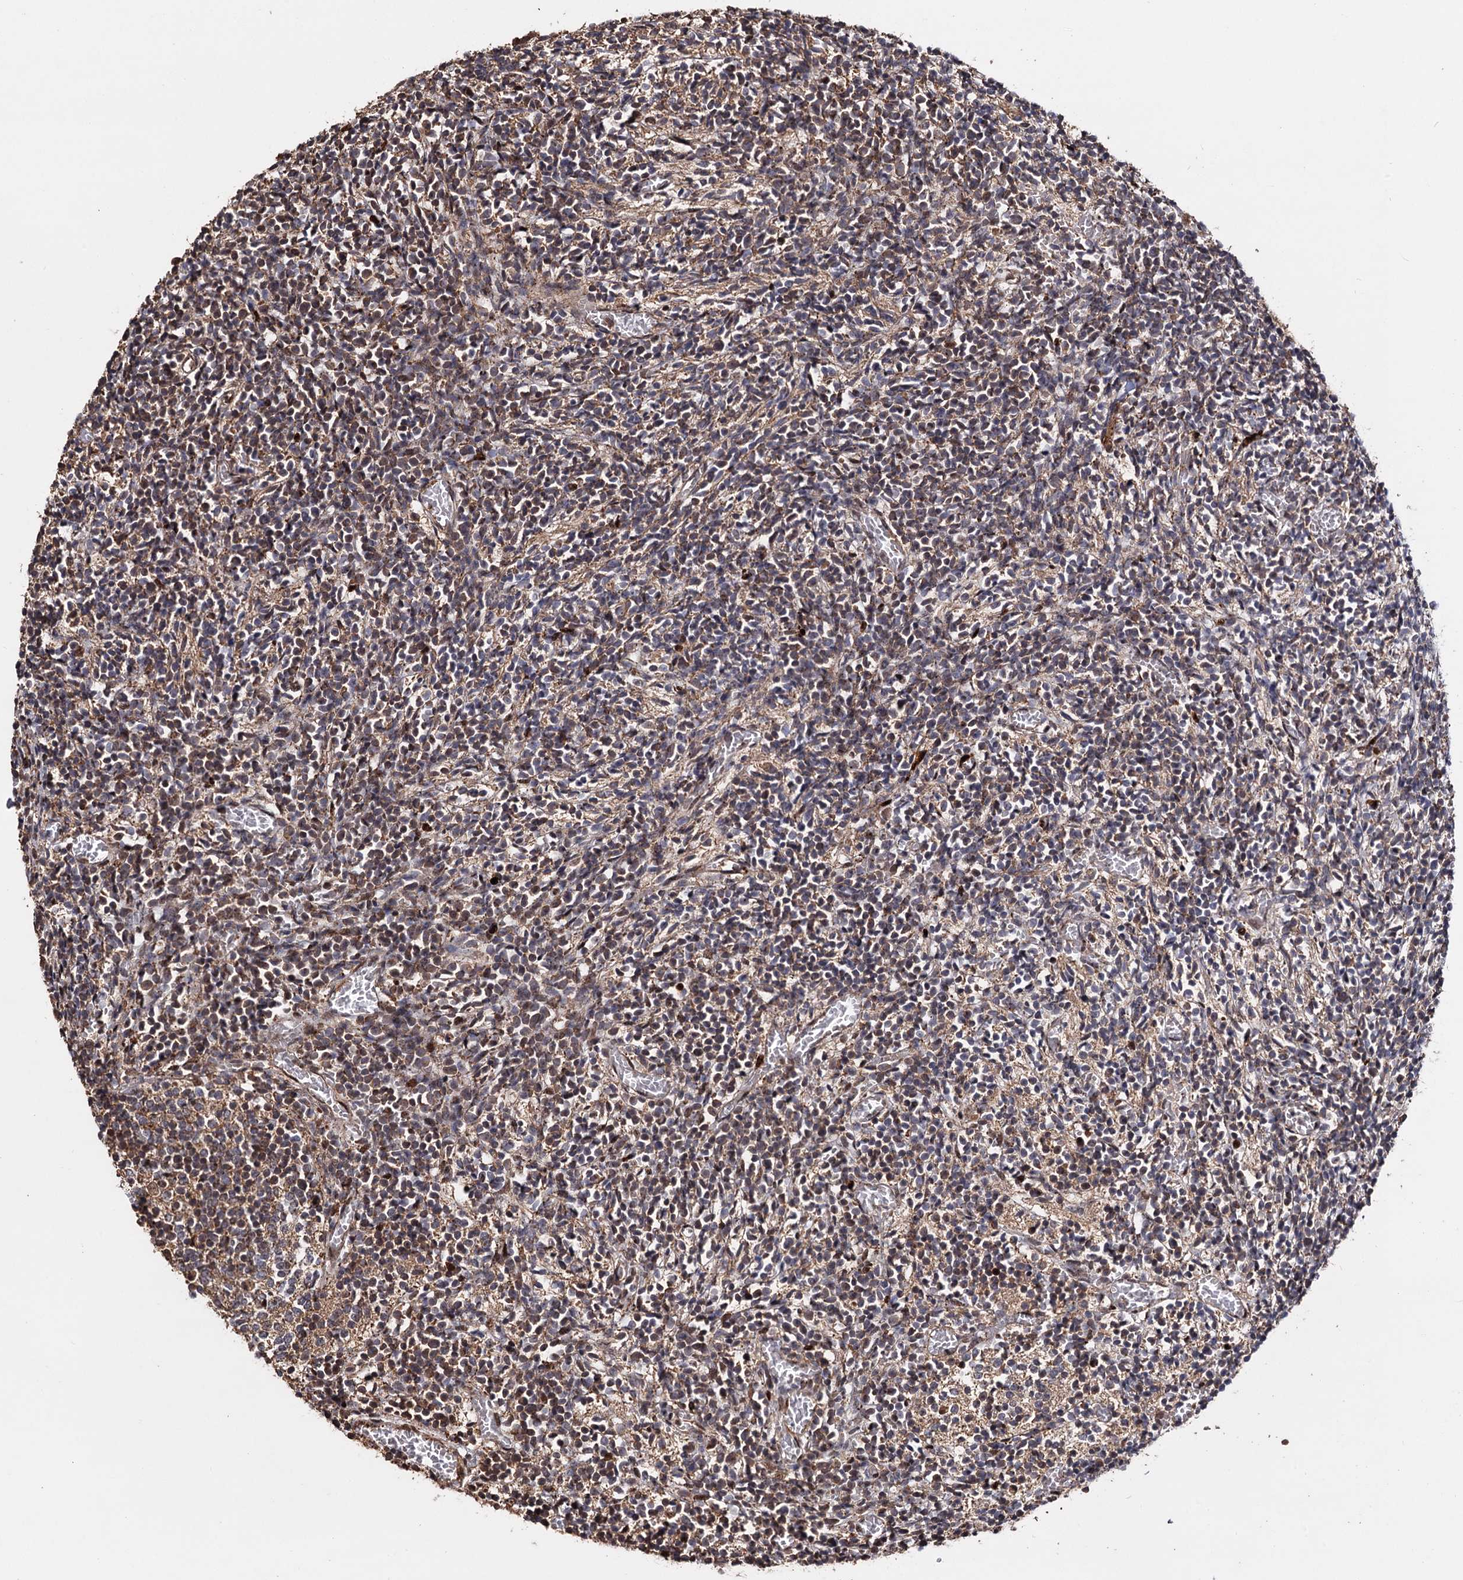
{"staining": {"intensity": "moderate", "quantity": "25%-75%", "location": "cytoplasmic/membranous,nuclear"}, "tissue": "glioma", "cell_type": "Tumor cells", "image_type": "cancer", "snomed": [{"axis": "morphology", "description": "Glioma, malignant, Low grade"}, {"axis": "topography", "description": "Brain"}], "caption": "Protein expression analysis of malignant low-grade glioma displays moderate cytoplasmic/membranous and nuclear expression in about 25%-75% of tumor cells.", "gene": "PIGB", "patient": {"sex": "female", "age": 1}}